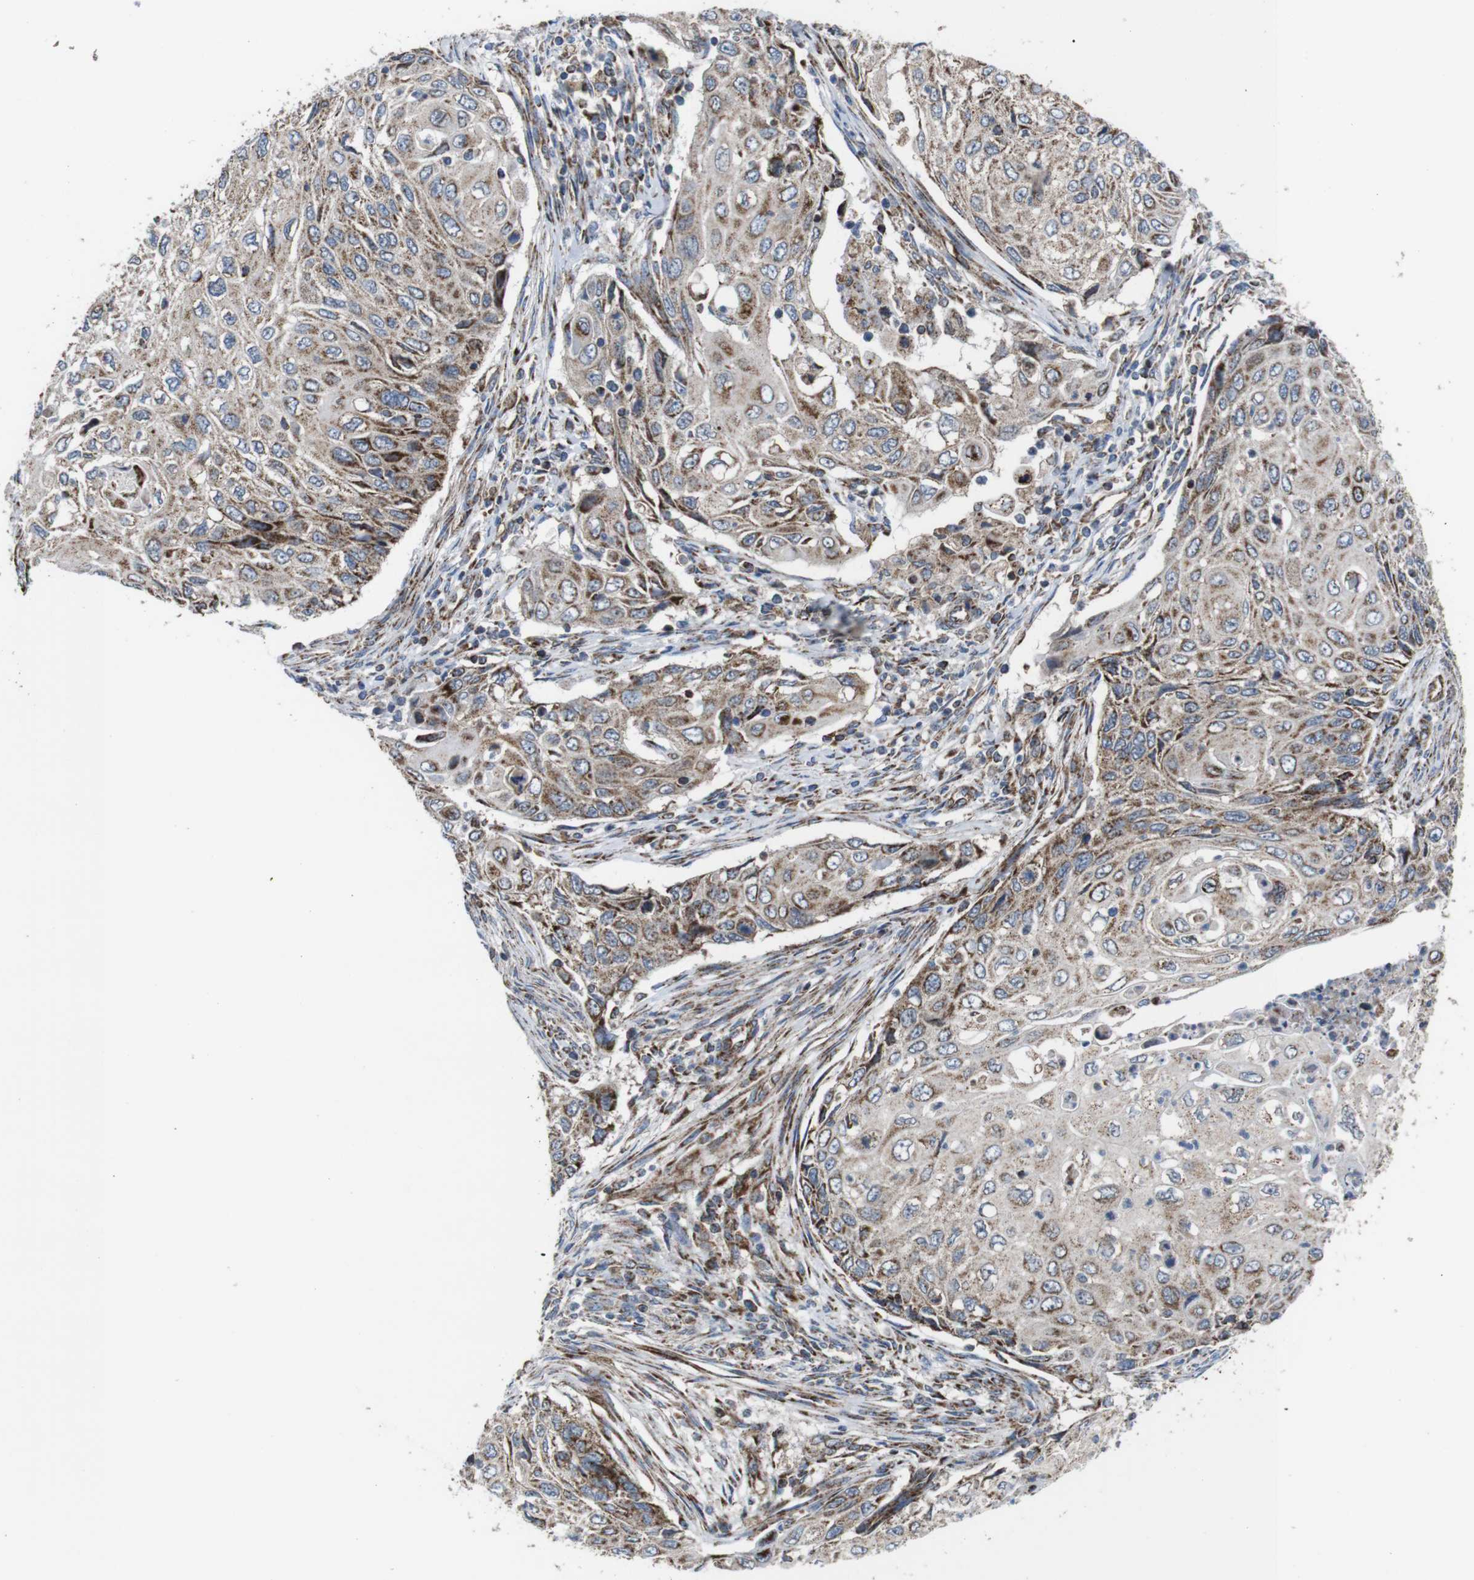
{"staining": {"intensity": "moderate", "quantity": ">75%", "location": "cytoplasmic/membranous"}, "tissue": "cervical cancer", "cell_type": "Tumor cells", "image_type": "cancer", "snomed": [{"axis": "morphology", "description": "Squamous cell carcinoma, NOS"}, {"axis": "topography", "description": "Cervix"}], "caption": "IHC image of human cervical squamous cell carcinoma stained for a protein (brown), which demonstrates medium levels of moderate cytoplasmic/membranous expression in about >75% of tumor cells.", "gene": "HK1", "patient": {"sex": "female", "age": 70}}